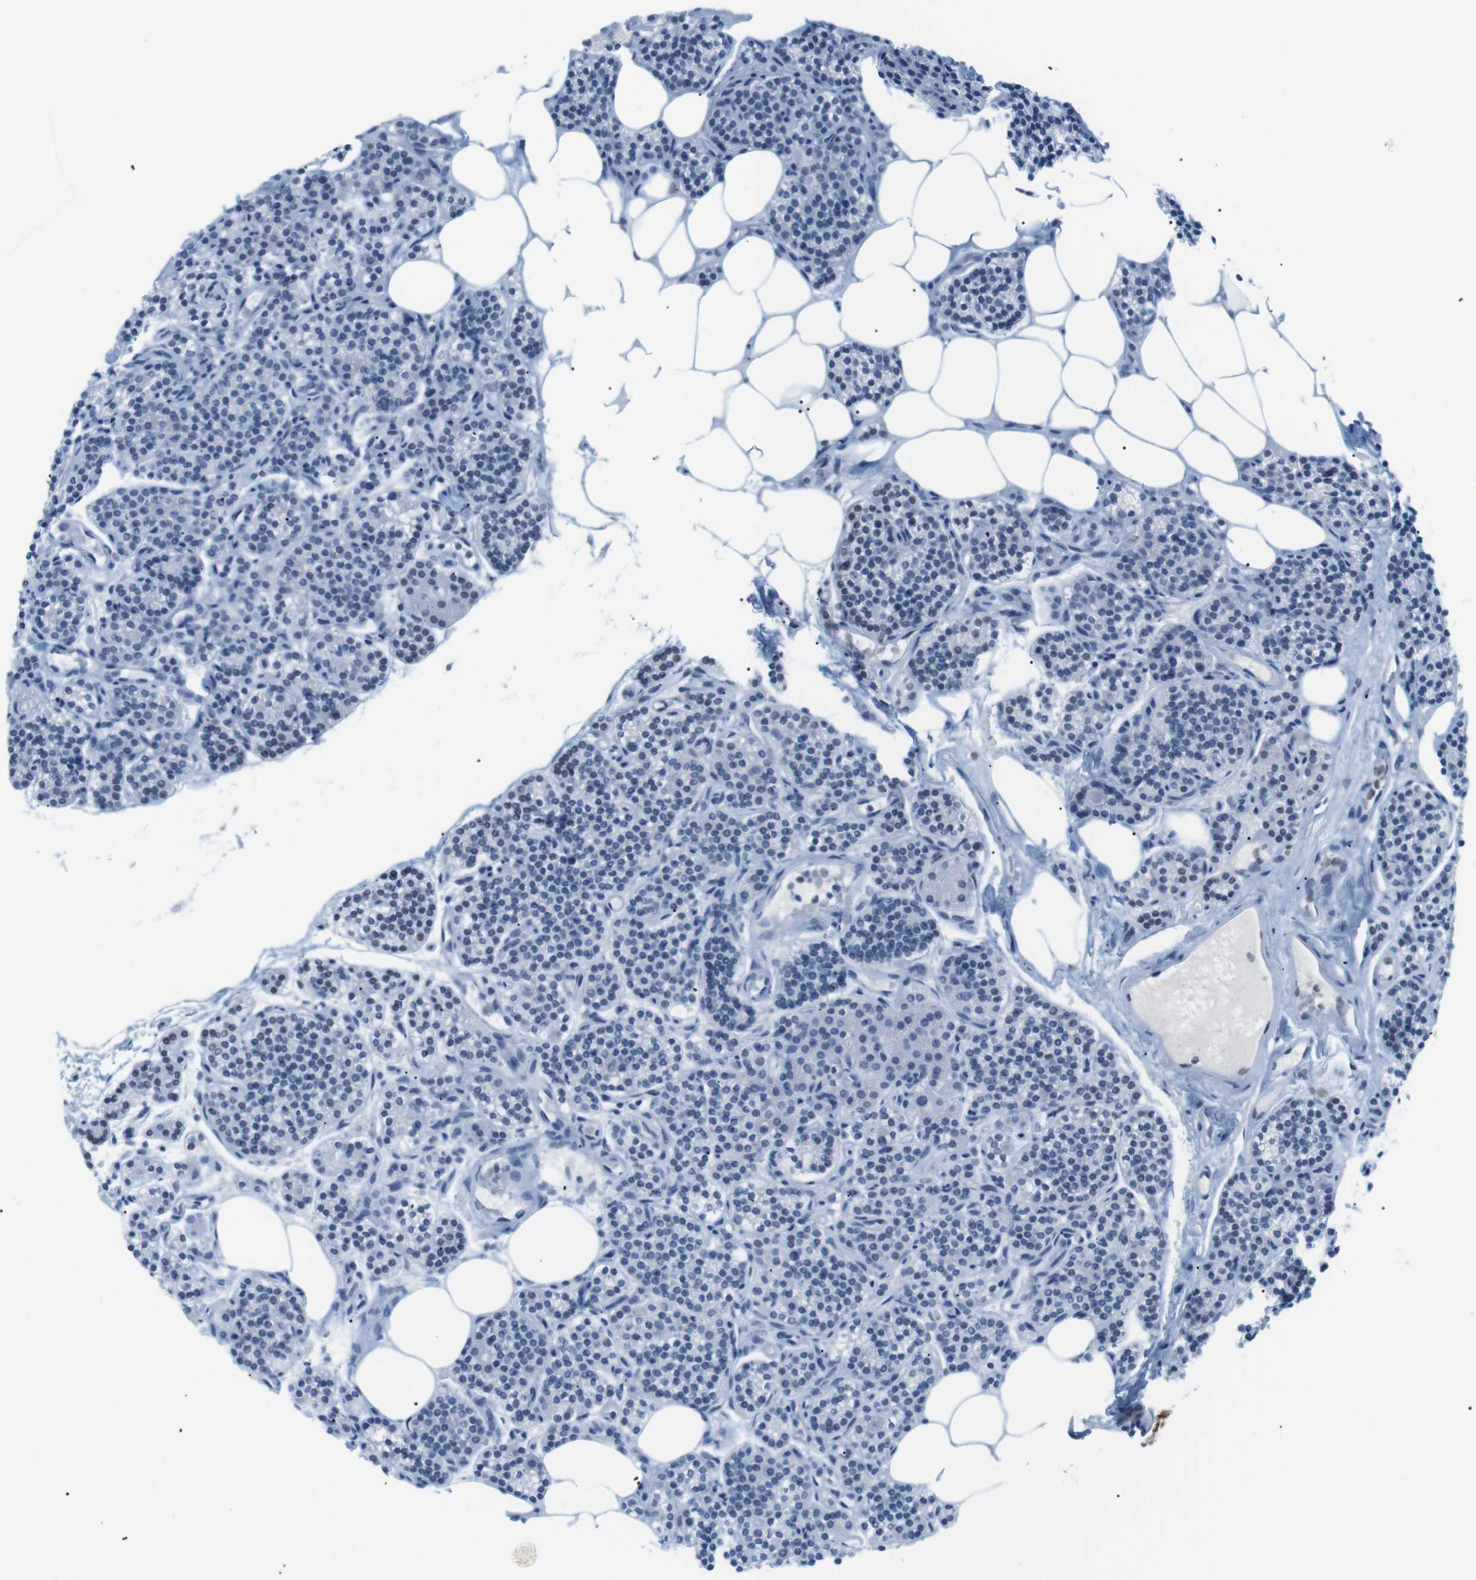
{"staining": {"intensity": "negative", "quantity": "none", "location": "none"}, "tissue": "parathyroid gland", "cell_type": "Glandular cells", "image_type": "normal", "snomed": [{"axis": "morphology", "description": "Normal tissue, NOS"}, {"axis": "morphology", "description": "Adenoma, NOS"}, {"axis": "topography", "description": "Parathyroid gland"}], "caption": "Immunohistochemical staining of unremarkable parathyroid gland shows no significant staining in glandular cells.", "gene": "AZGP1", "patient": {"sex": "female", "age": 74}}